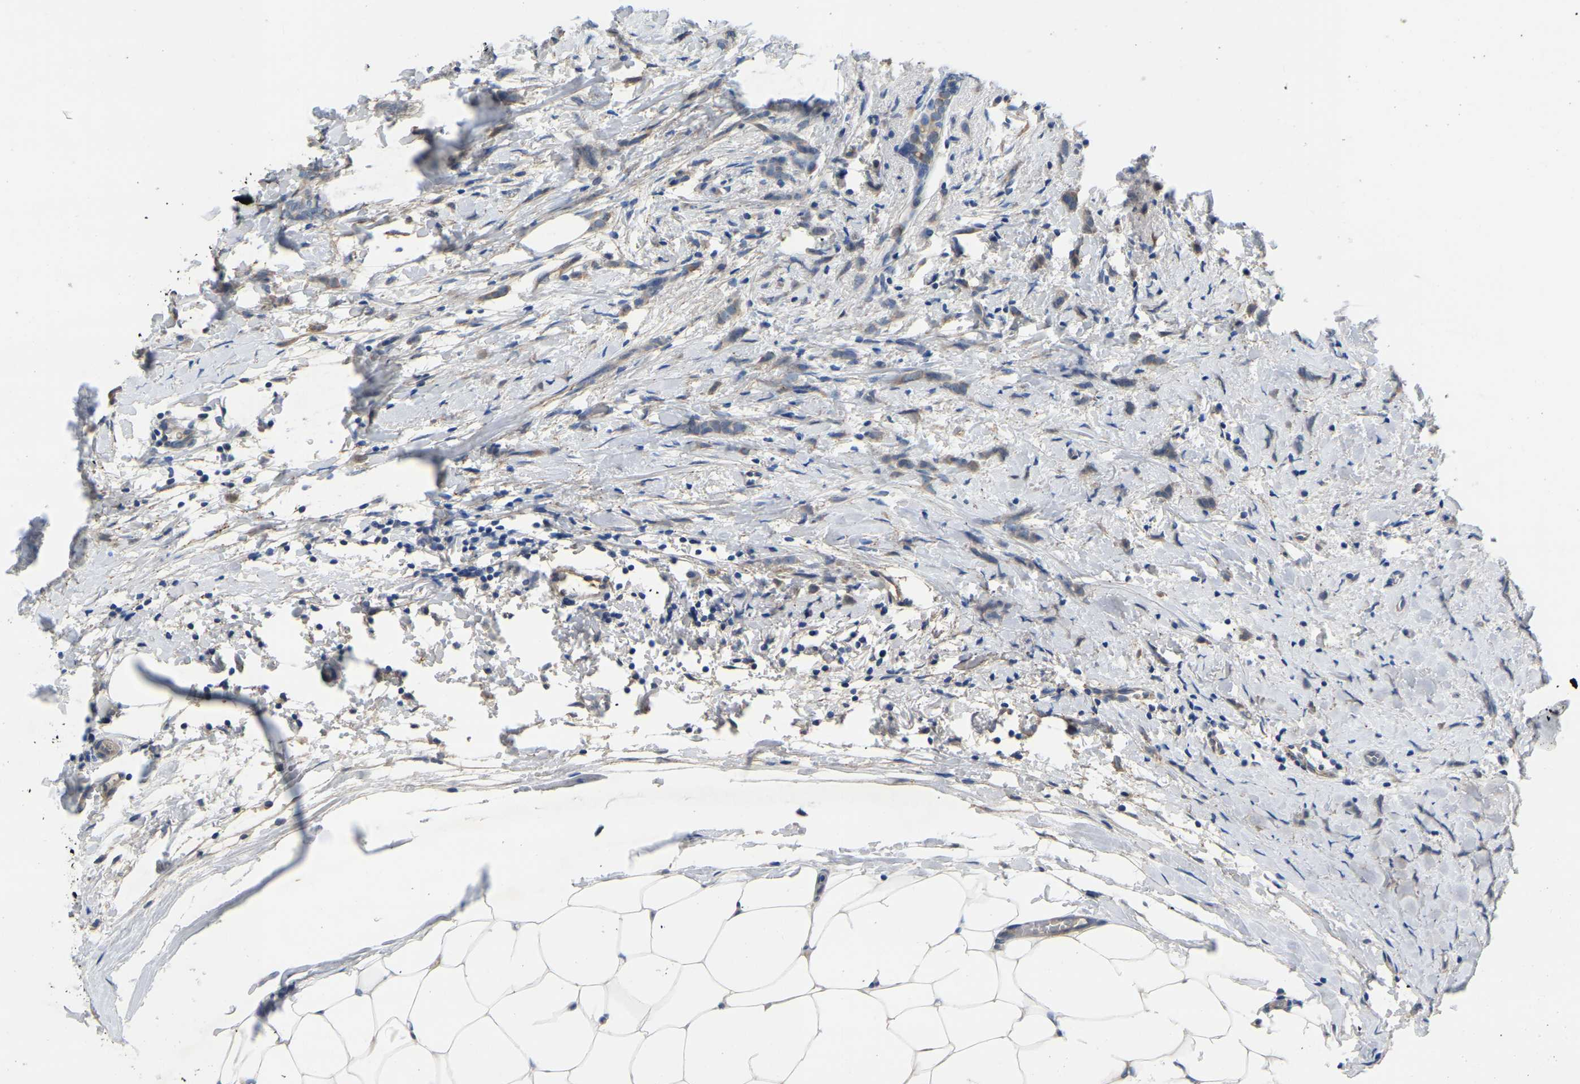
{"staining": {"intensity": "weak", "quantity": "25%-75%", "location": "cytoplasmic/membranous"}, "tissue": "breast cancer", "cell_type": "Tumor cells", "image_type": "cancer", "snomed": [{"axis": "morphology", "description": "Lobular carcinoma, in situ"}, {"axis": "morphology", "description": "Lobular carcinoma"}, {"axis": "topography", "description": "Breast"}], "caption": "The immunohistochemical stain labels weak cytoplasmic/membranous expression in tumor cells of breast lobular carcinoma tissue.", "gene": "HIGD2B", "patient": {"sex": "female", "age": 41}}